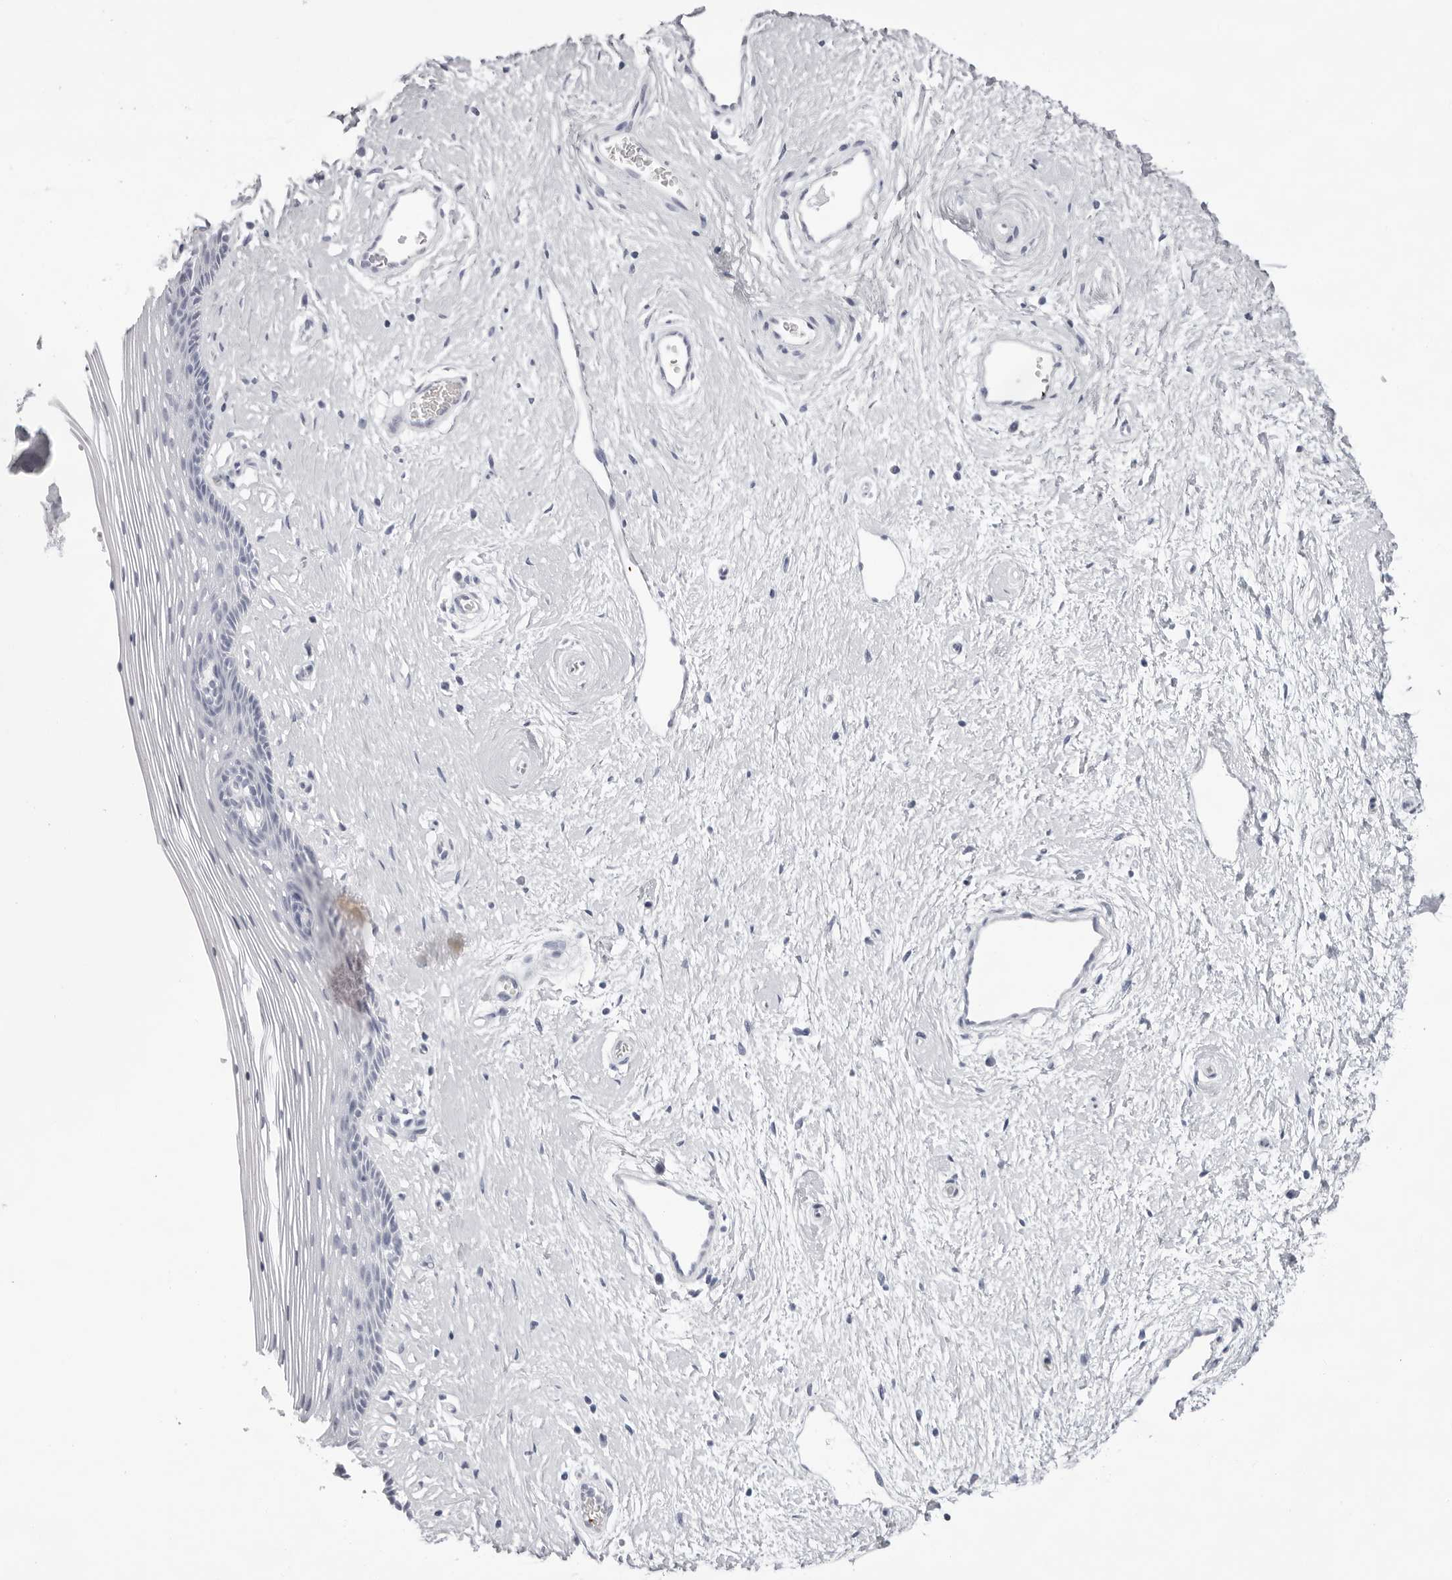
{"staining": {"intensity": "negative", "quantity": "none", "location": "none"}, "tissue": "vagina", "cell_type": "Squamous epithelial cells", "image_type": "normal", "snomed": [{"axis": "morphology", "description": "Normal tissue, NOS"}, {"axis": "topography", "description": "Vagina"}], "caption": "This is an immunohistochemistry (IHC) histopathology image of benign human vagina. There is no expression in squamous epithelial cells.", "gene": "SPTA1", "patient": {"sex": "female", "age": 46}}